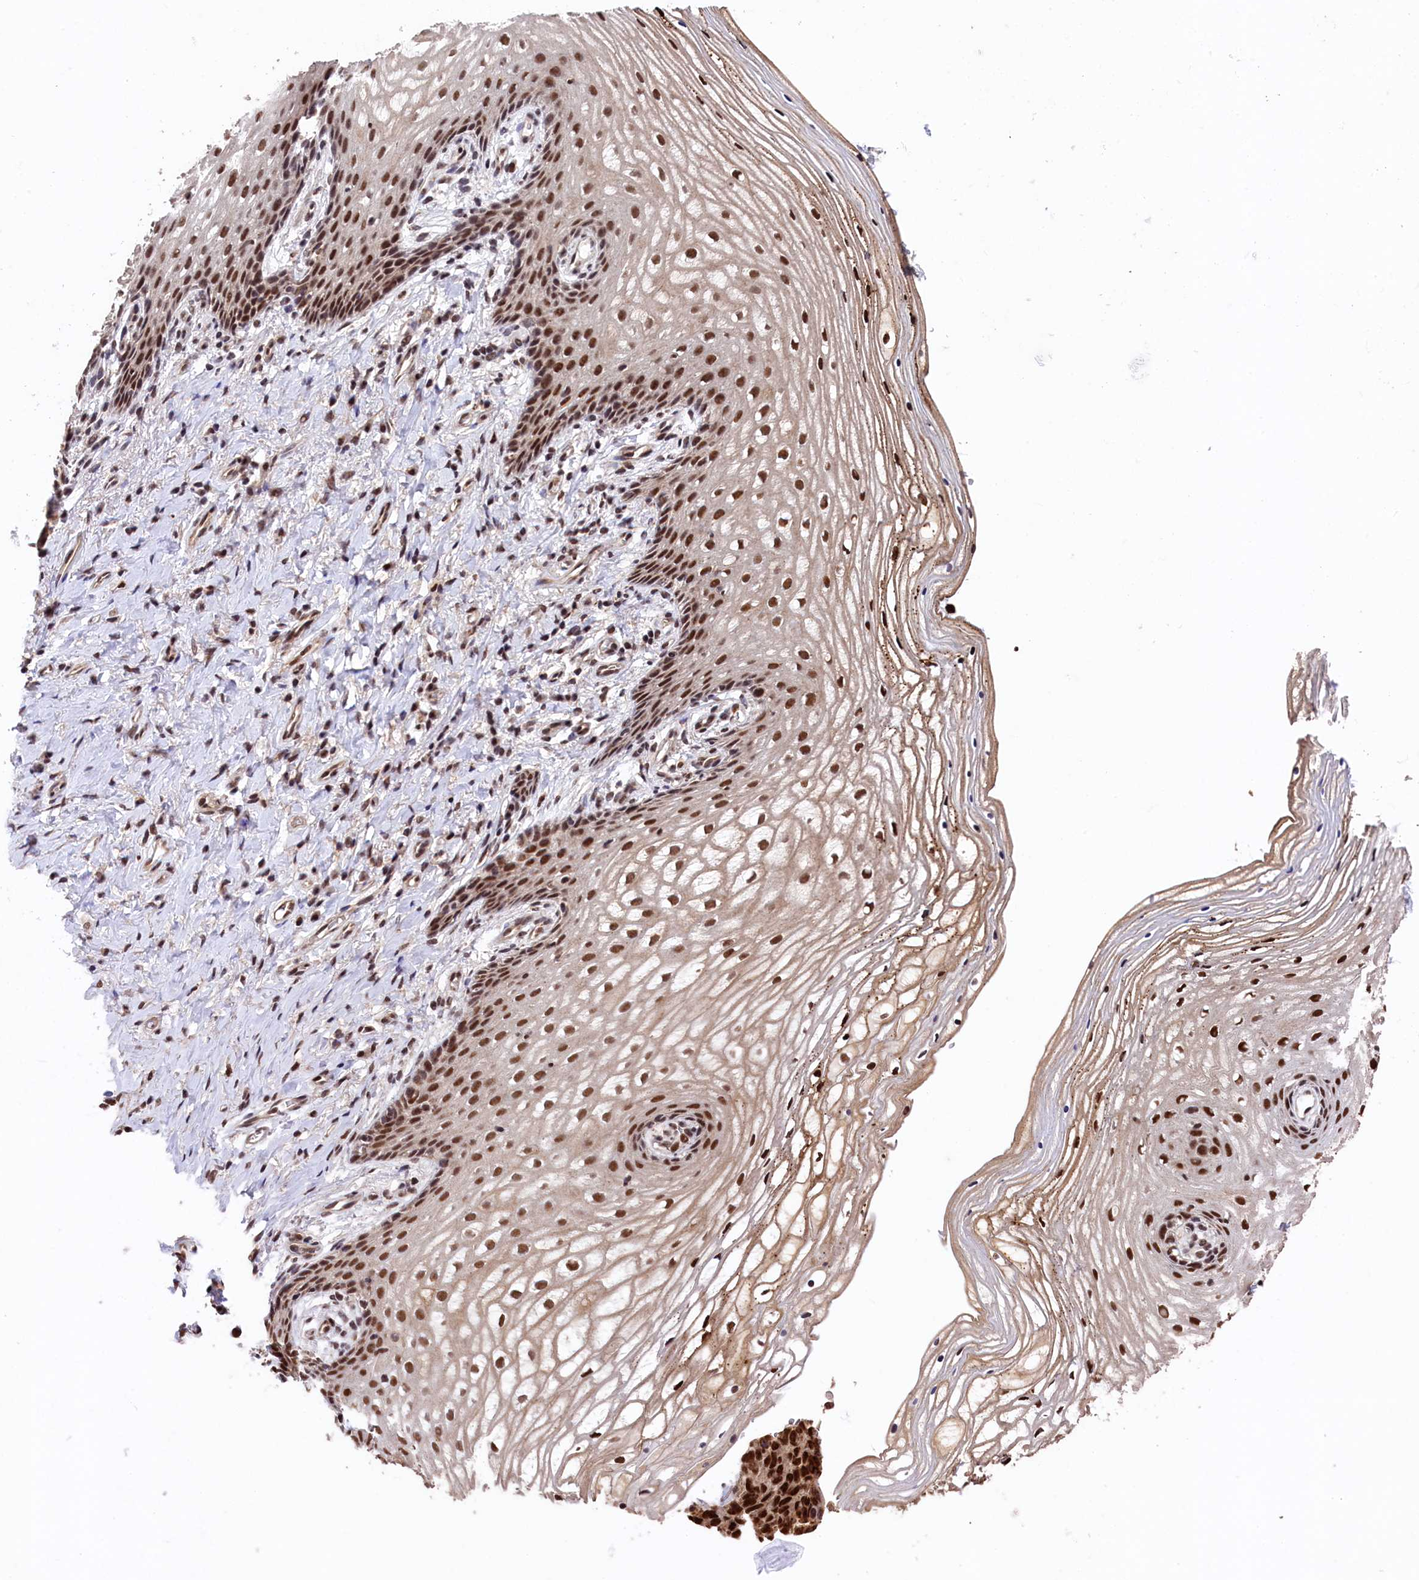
{"staining": {"intensity": "strong", "quantity": ">75%", "location": "nuclear"}, "tissue": "vagina", "cell_type": "Squamous epithelial cells", "image_type": "normal", "snomed": [{"axis": "morphology", "description": "Normal tissue, NOS"}, {"axis": "topography", "description": "Vagina"}], "caption": "Immunohistochemistry staining of normal vagina, which reveals high levels of strong nuclear expression in approximately >75% of squamous epithelial cells indicating strong nuclear protein positivity. The staining was performed using DAB (brown) for protein detection and nuclei were counterstained in hematoxylin (blue).", "gene": "ADIG", "patient": {"sex": "female", "age": 60}}